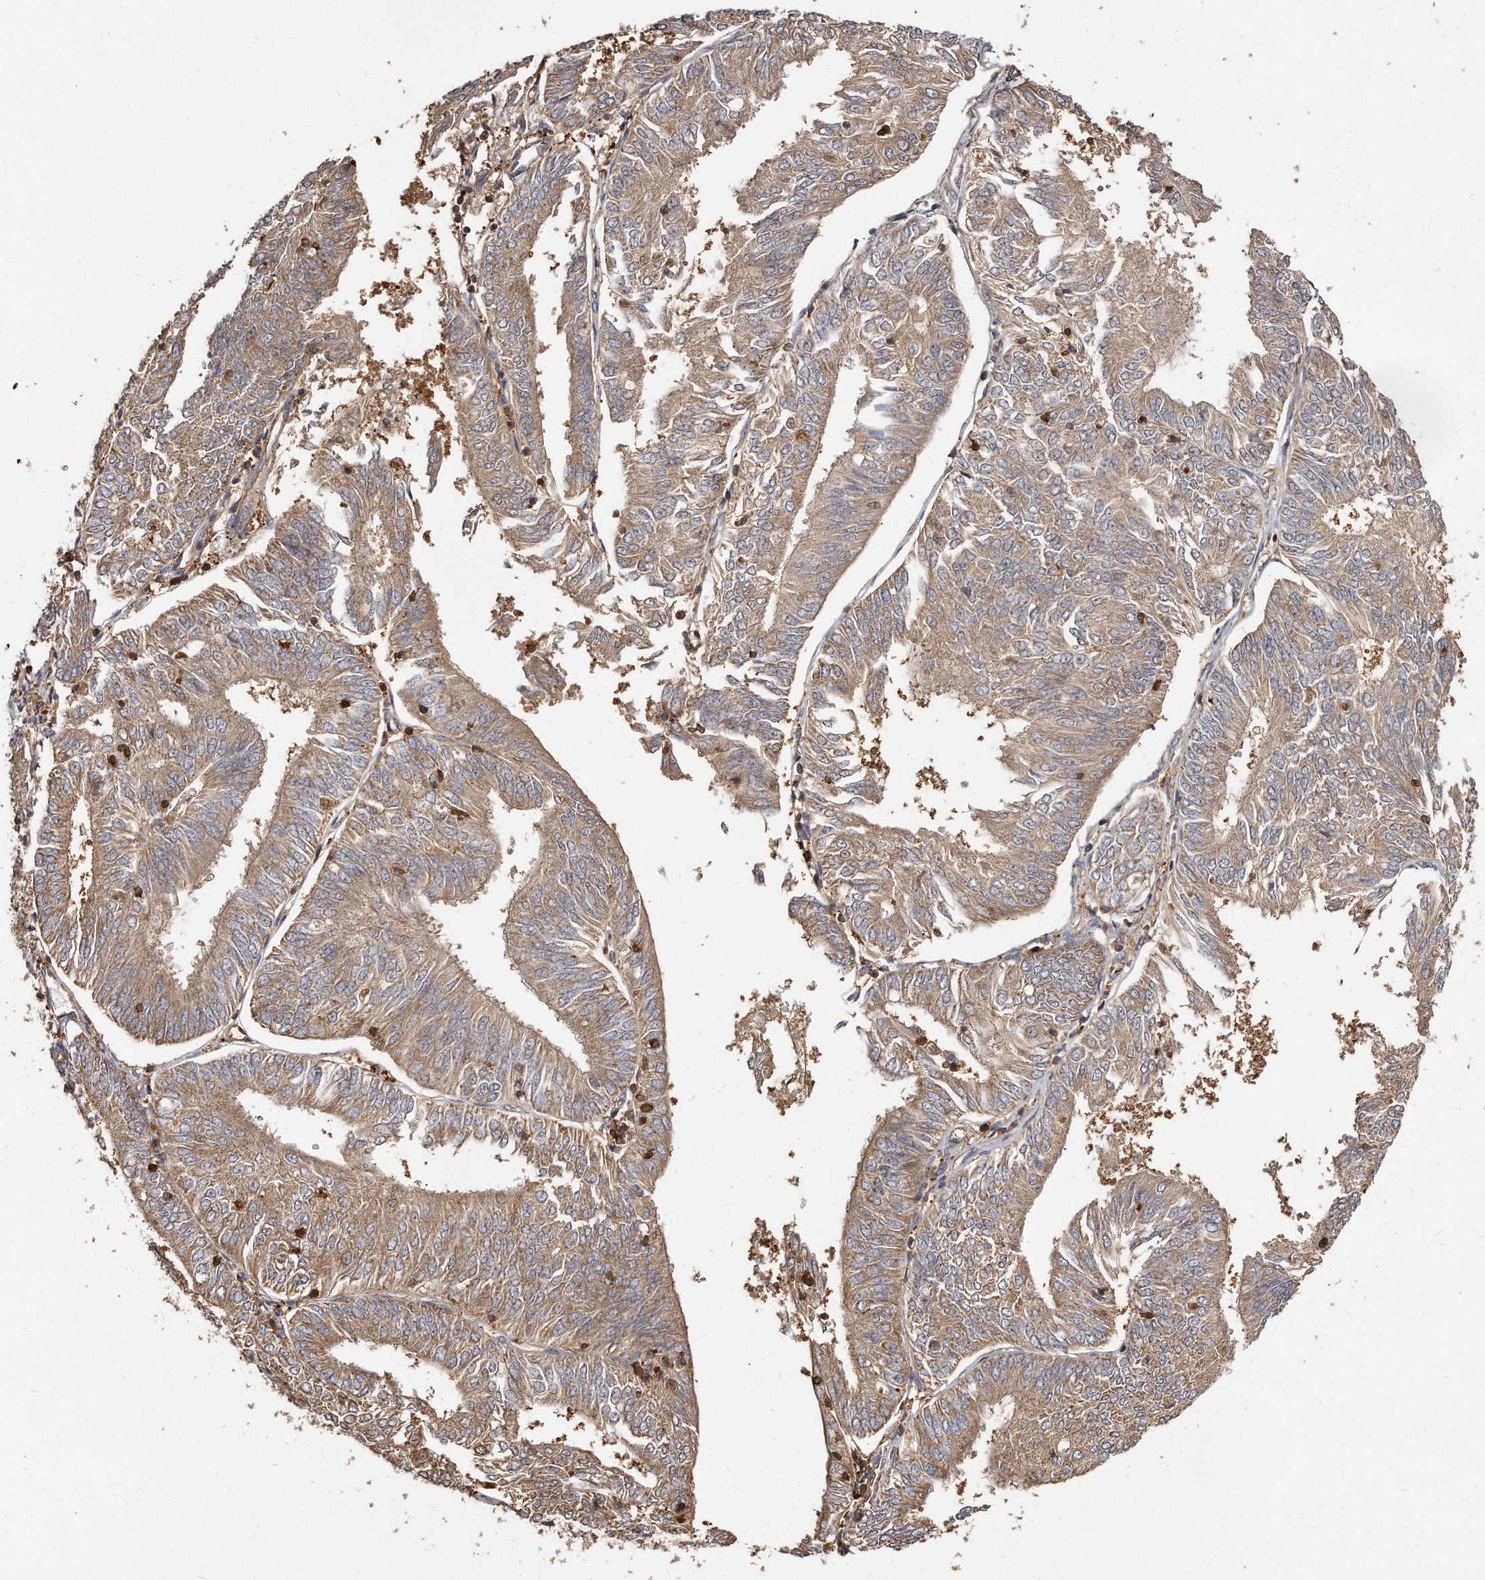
{"staining": {"intensity": "weak", "quantity": ">75%", "location": "cytoplasmic/membranous"}, "tissue": "endometrial cancer", "cell_type": "Tumor cells", "image_type": "cancer", "snomed": [{"axis": "morphology", "description": "Adenocarcinoma, NOS"}, {"axis": "topography", "description": "Endometrium"}], "caption": "Immunohistochemical staining of human adenocarcinoma (endometrial) exhibits low levels of weak cytoplasmic/membranous expression in about >75% of tumor cells. Nuclei are stained in blue.", "gene": "CAP1", "patient": {"sex": "female", "age": 58}}